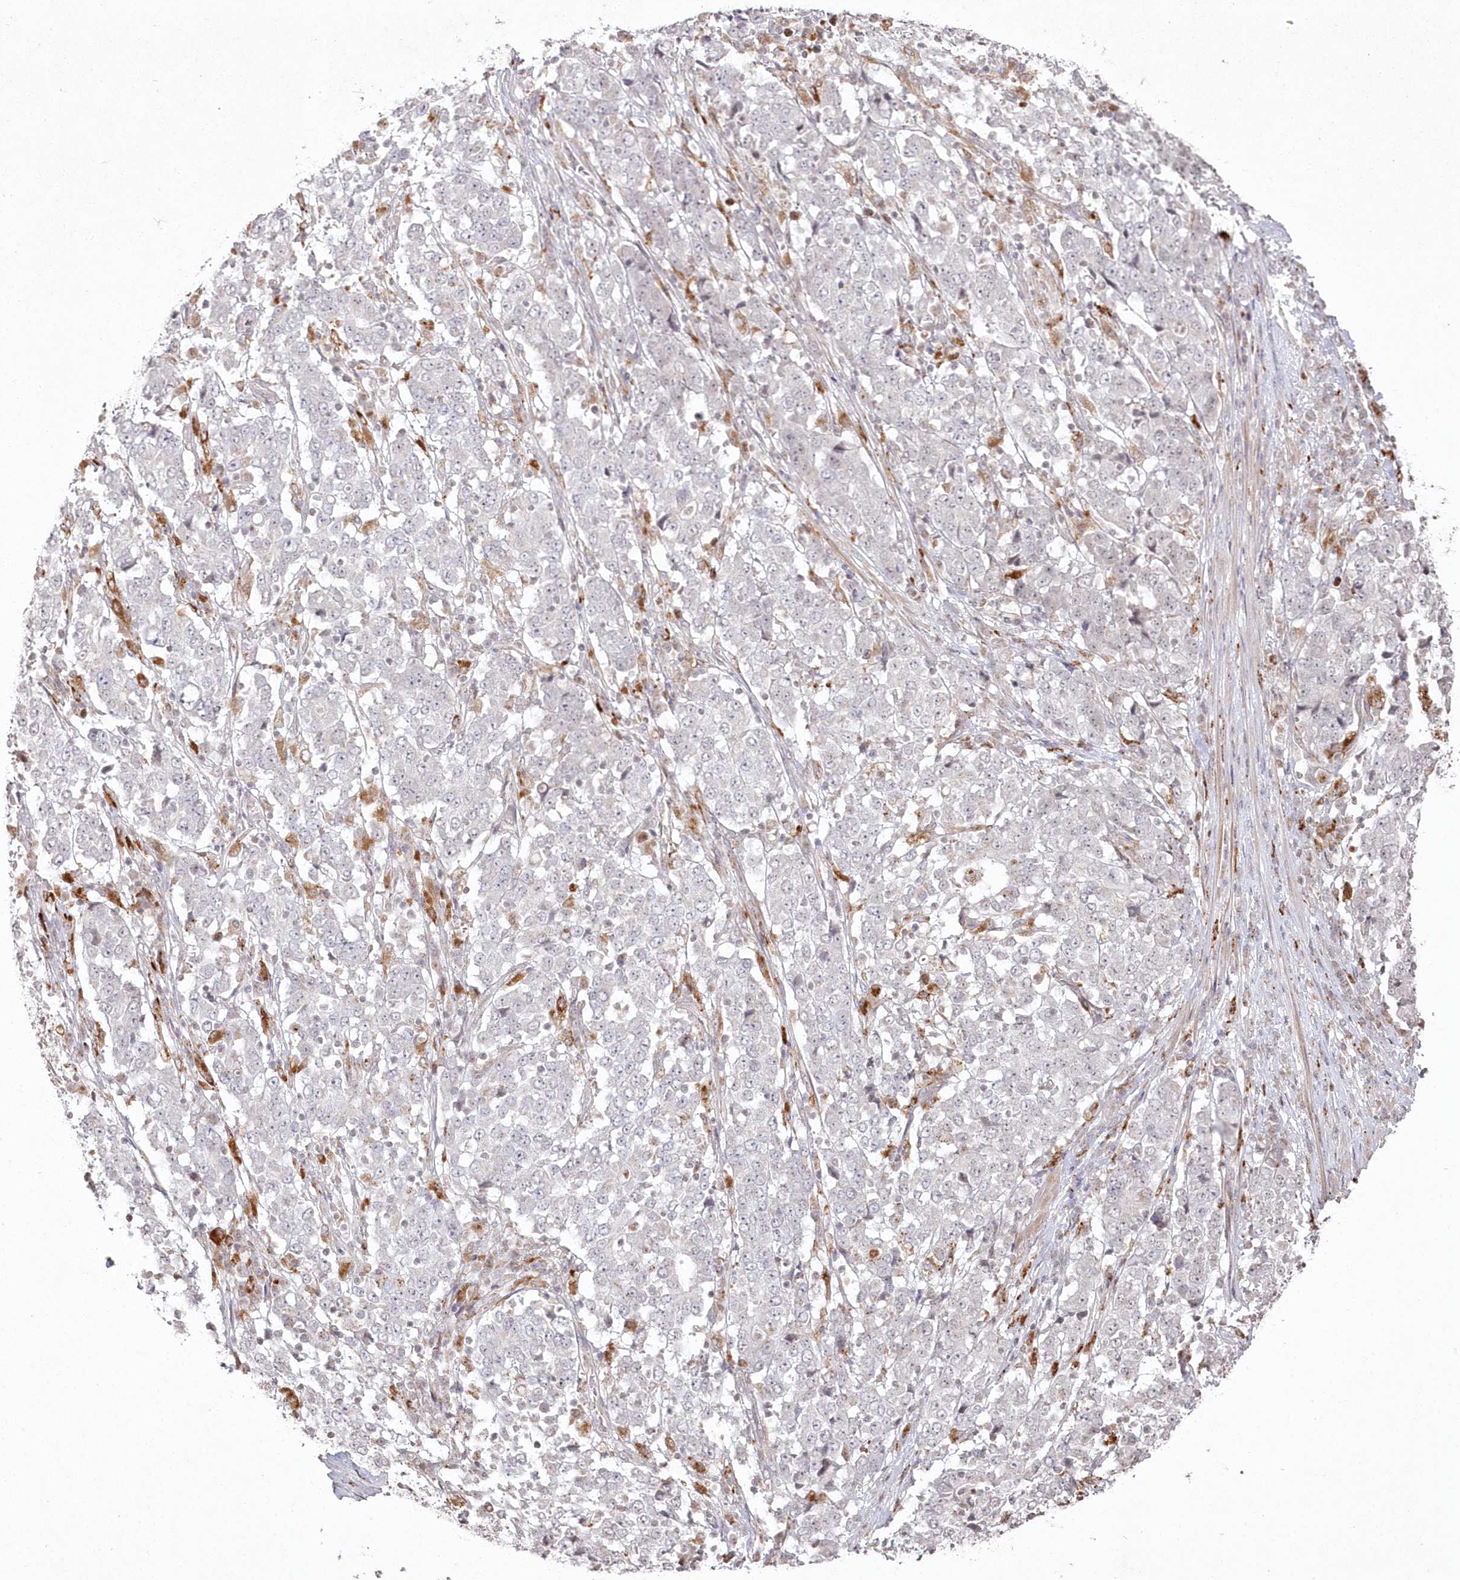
{"staining": {"intensity": "negative", "quantity": "none", "location": "none"}, "tissue": "stomach cancer", "cell_type": "Tumor cells", "image_type": "cancer", "snomed": [{"axis": "morphology", "description": "Adenocarcinoma, NOS"}, {"axis": "topography", "description": "Stomach"}], "caption": "There is no significant staining in tumor cells of stomach cancer (adenocarcinoma).", "gene": "ARSB", "patient": {"sex": "male", "age": 59}}